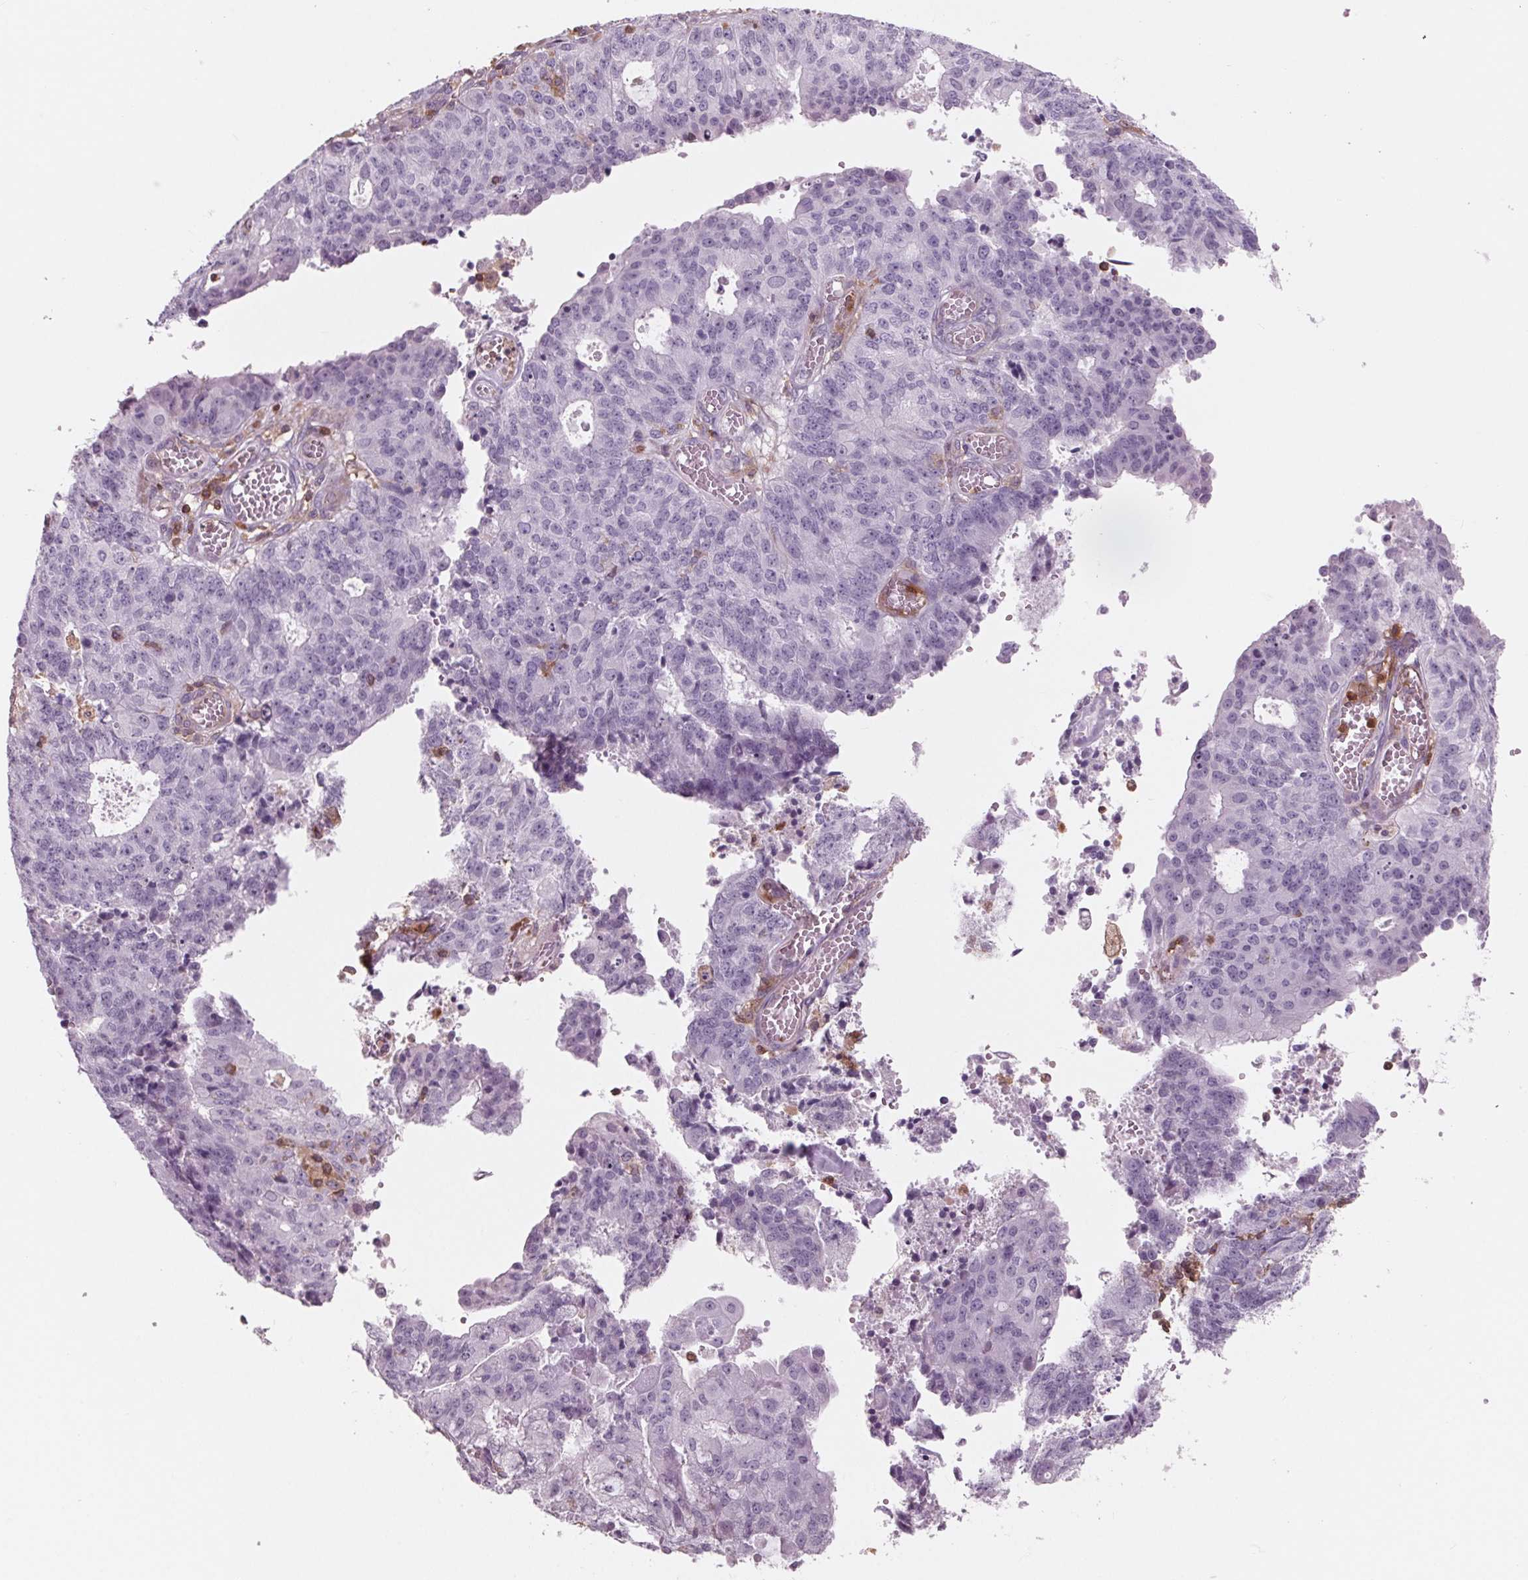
{"staining": {"intensity": "negative", "quantity": "none", "location": "none"}, "tissue": "endometrial cancer", "cell_type": "Tumor cells", "image_type": "cancer", "snomed": [{"axis": "morphology", "description": "Adenocarcinoma, NOS"}, {"axis": "topography", "description": "Endometrium"}], "caption": "This is an IHC micrograph of human adenocarcinoma (endometrial). There is no staining in tumor cells.", "gene": "ARHGAP25", "patient": {"sex": "female", "age": 82}}